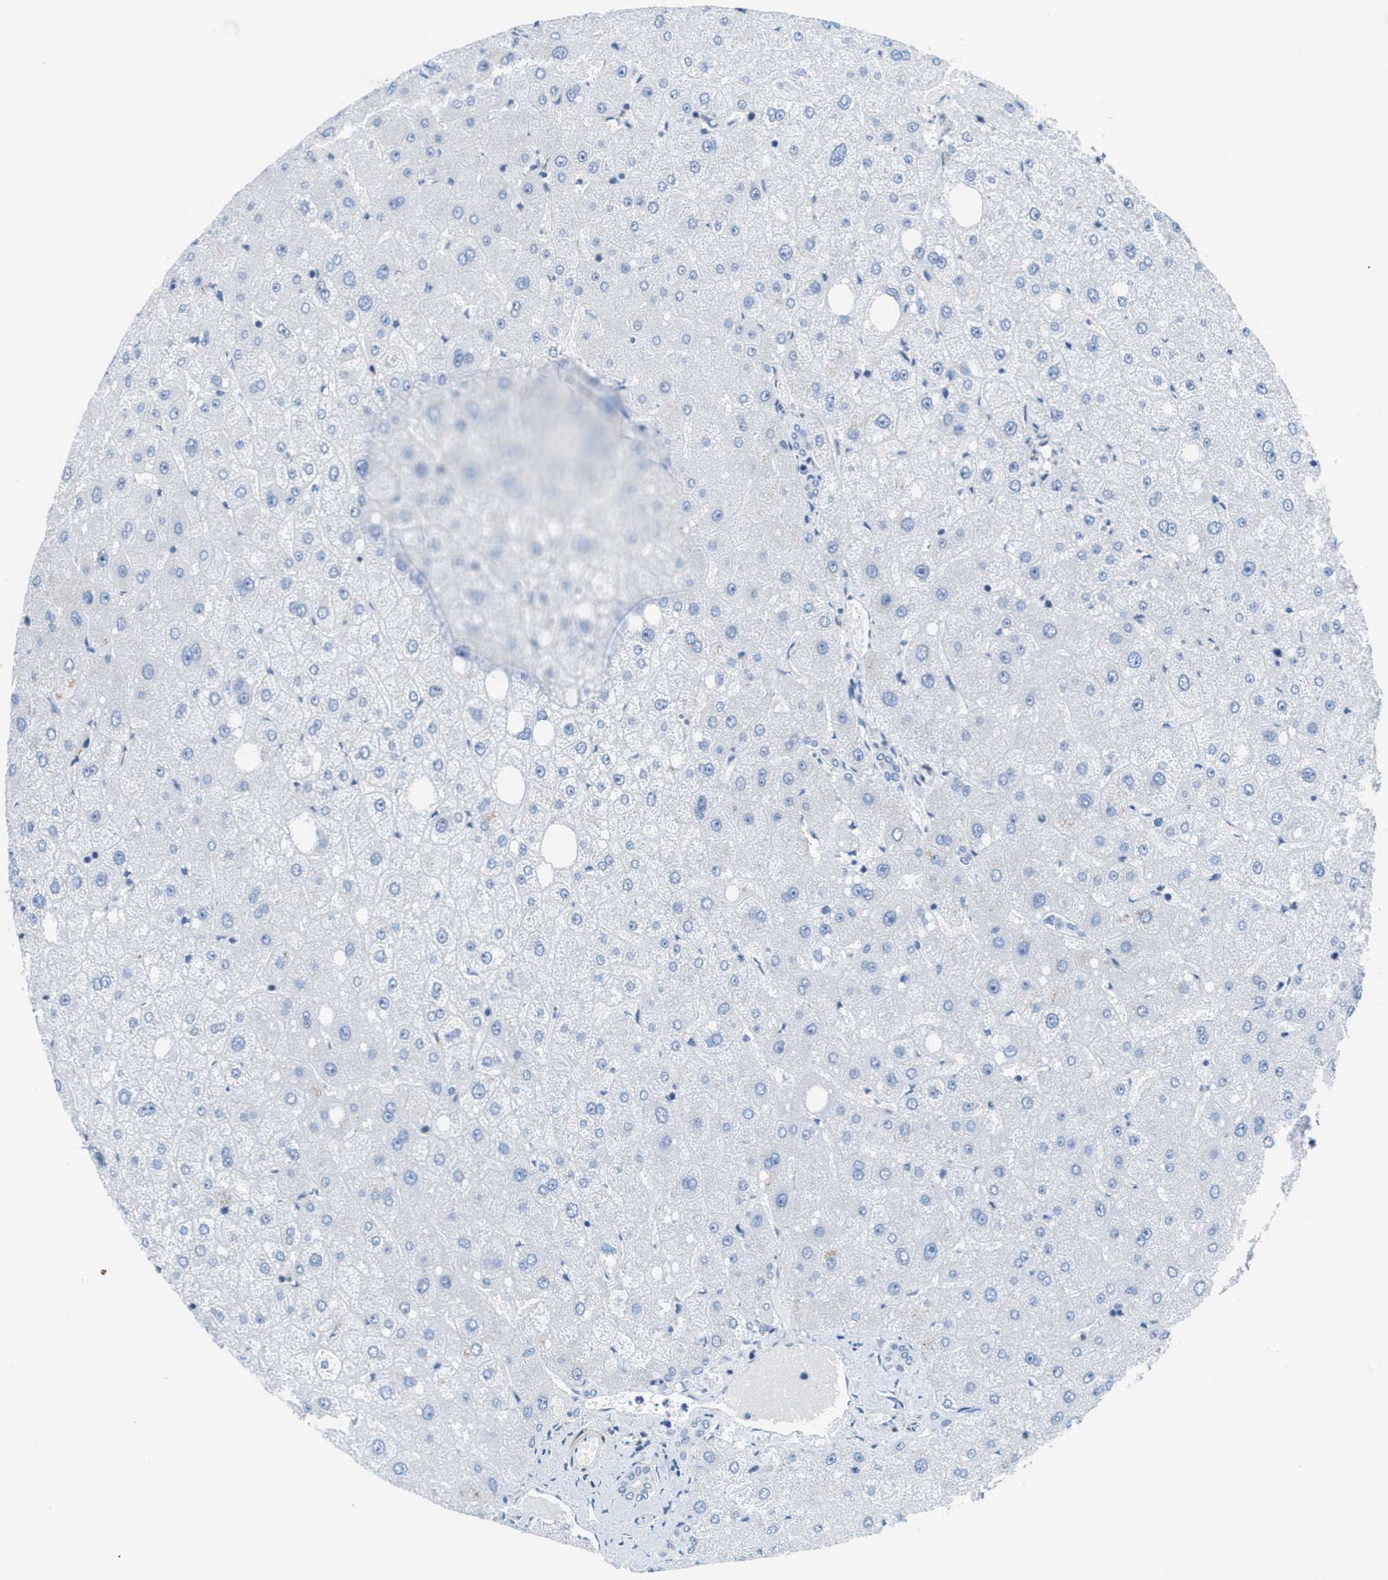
{"staining": {"intensity": "negative", "quantity": "none", "location": "none"}, "tissue": "liver", "cell_type": "Cholangiocytes", "image_type": "normal", "snomed": [{"axis": "morphology", "description": "Normal tissue, NOS"}, {"axis": "topography", "description": "Liver"}], "caption": "A high-resolution image shows immunohistochemistry (IHC) staining of benign liver, which demonstrates no significant positivity in cholangiocytes.", "gene": "MAPRE2", "patient": {"sex": "male", "age": 73}}